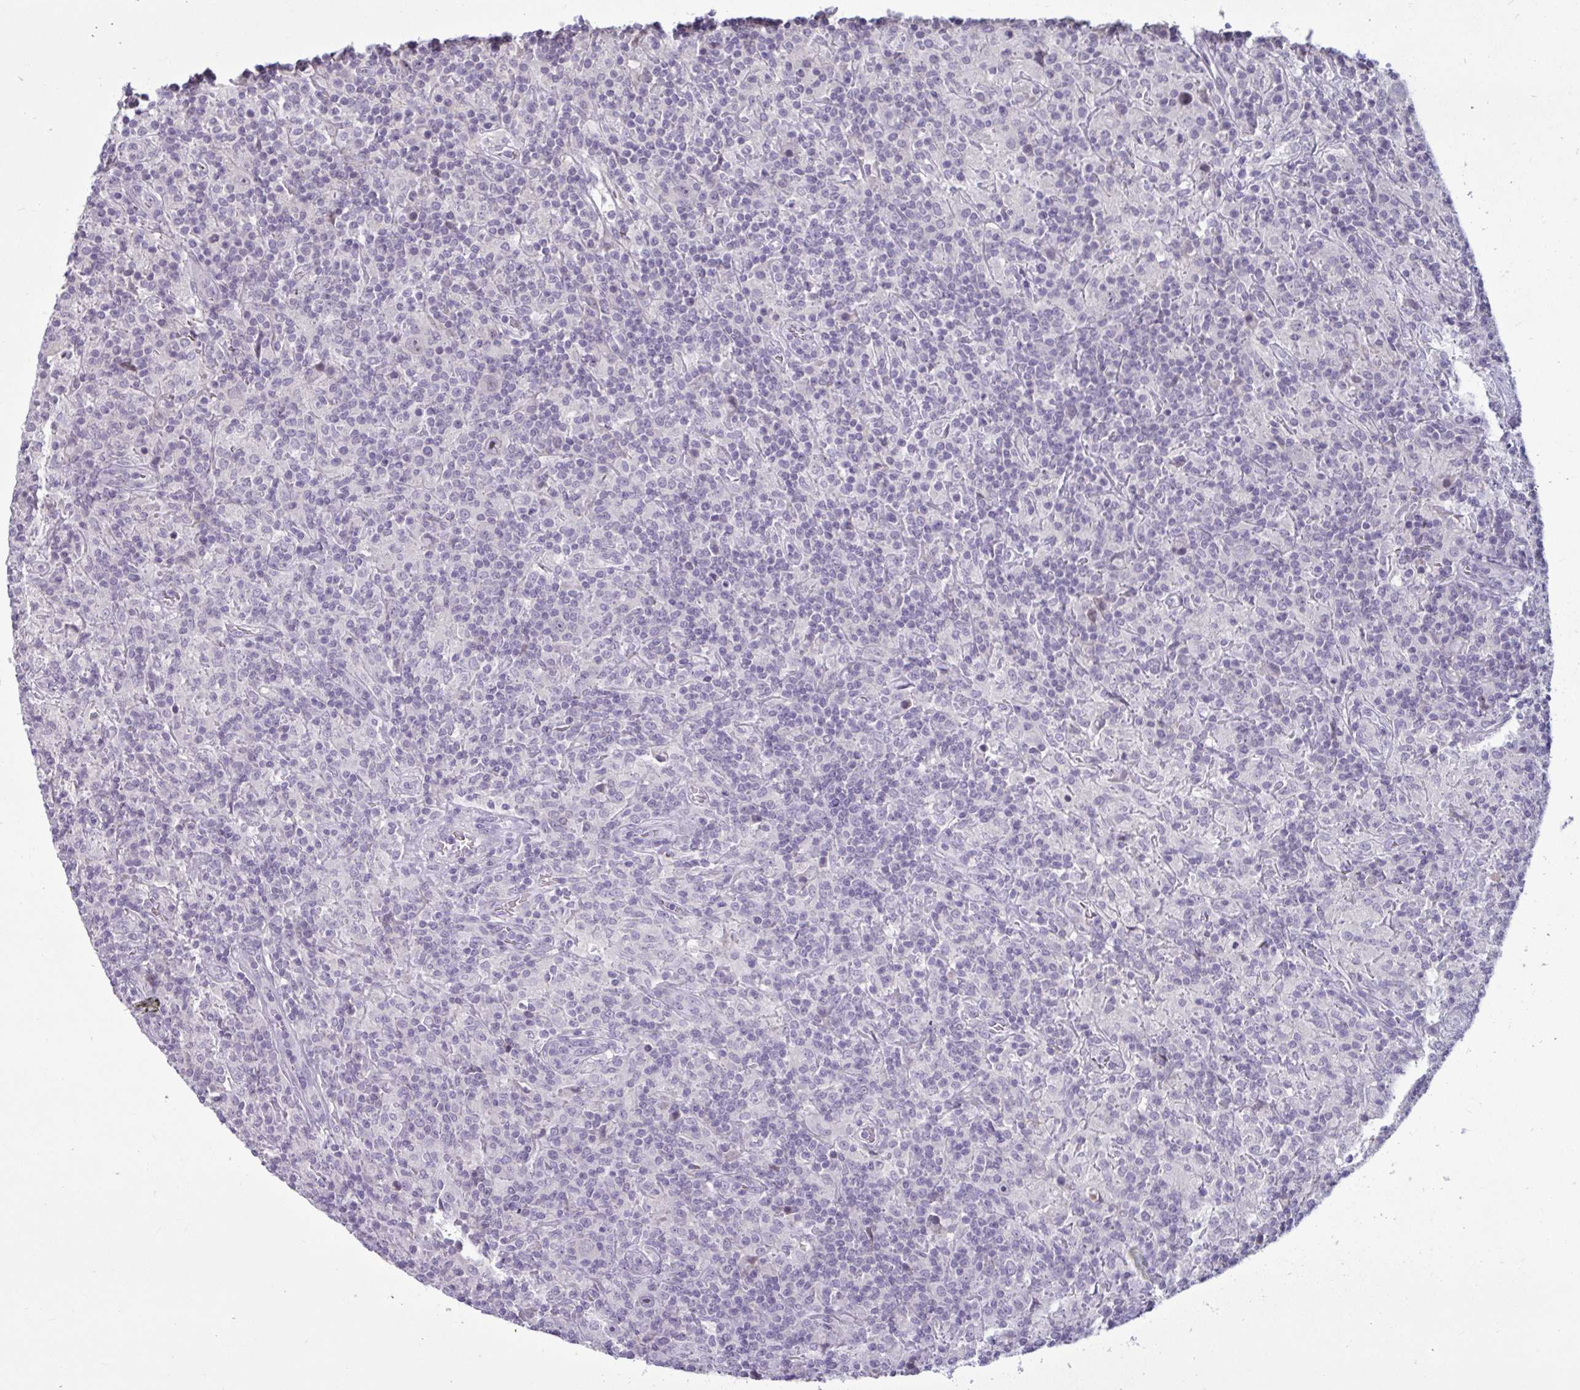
{"staining": {"intensity": "negative", "quantity": "none", "location": "none"}, "tissue": "lymphoma", "cell_type": "Tumor cells", "image_type": "cancer", "snomed": [{"axis": "morphology", "description": "Hodgkin's disease, NOS"}, {"axis": "topography", "description": "Lymph node"}], "caption": "DAB (3,3'-diaminobenzidine) immunohistochemical staining of Hodgkin's disease shows no significant staining in tumor cells.", "gene": "RNASEH1", "patient": {"sex": "male", "age": 70}}